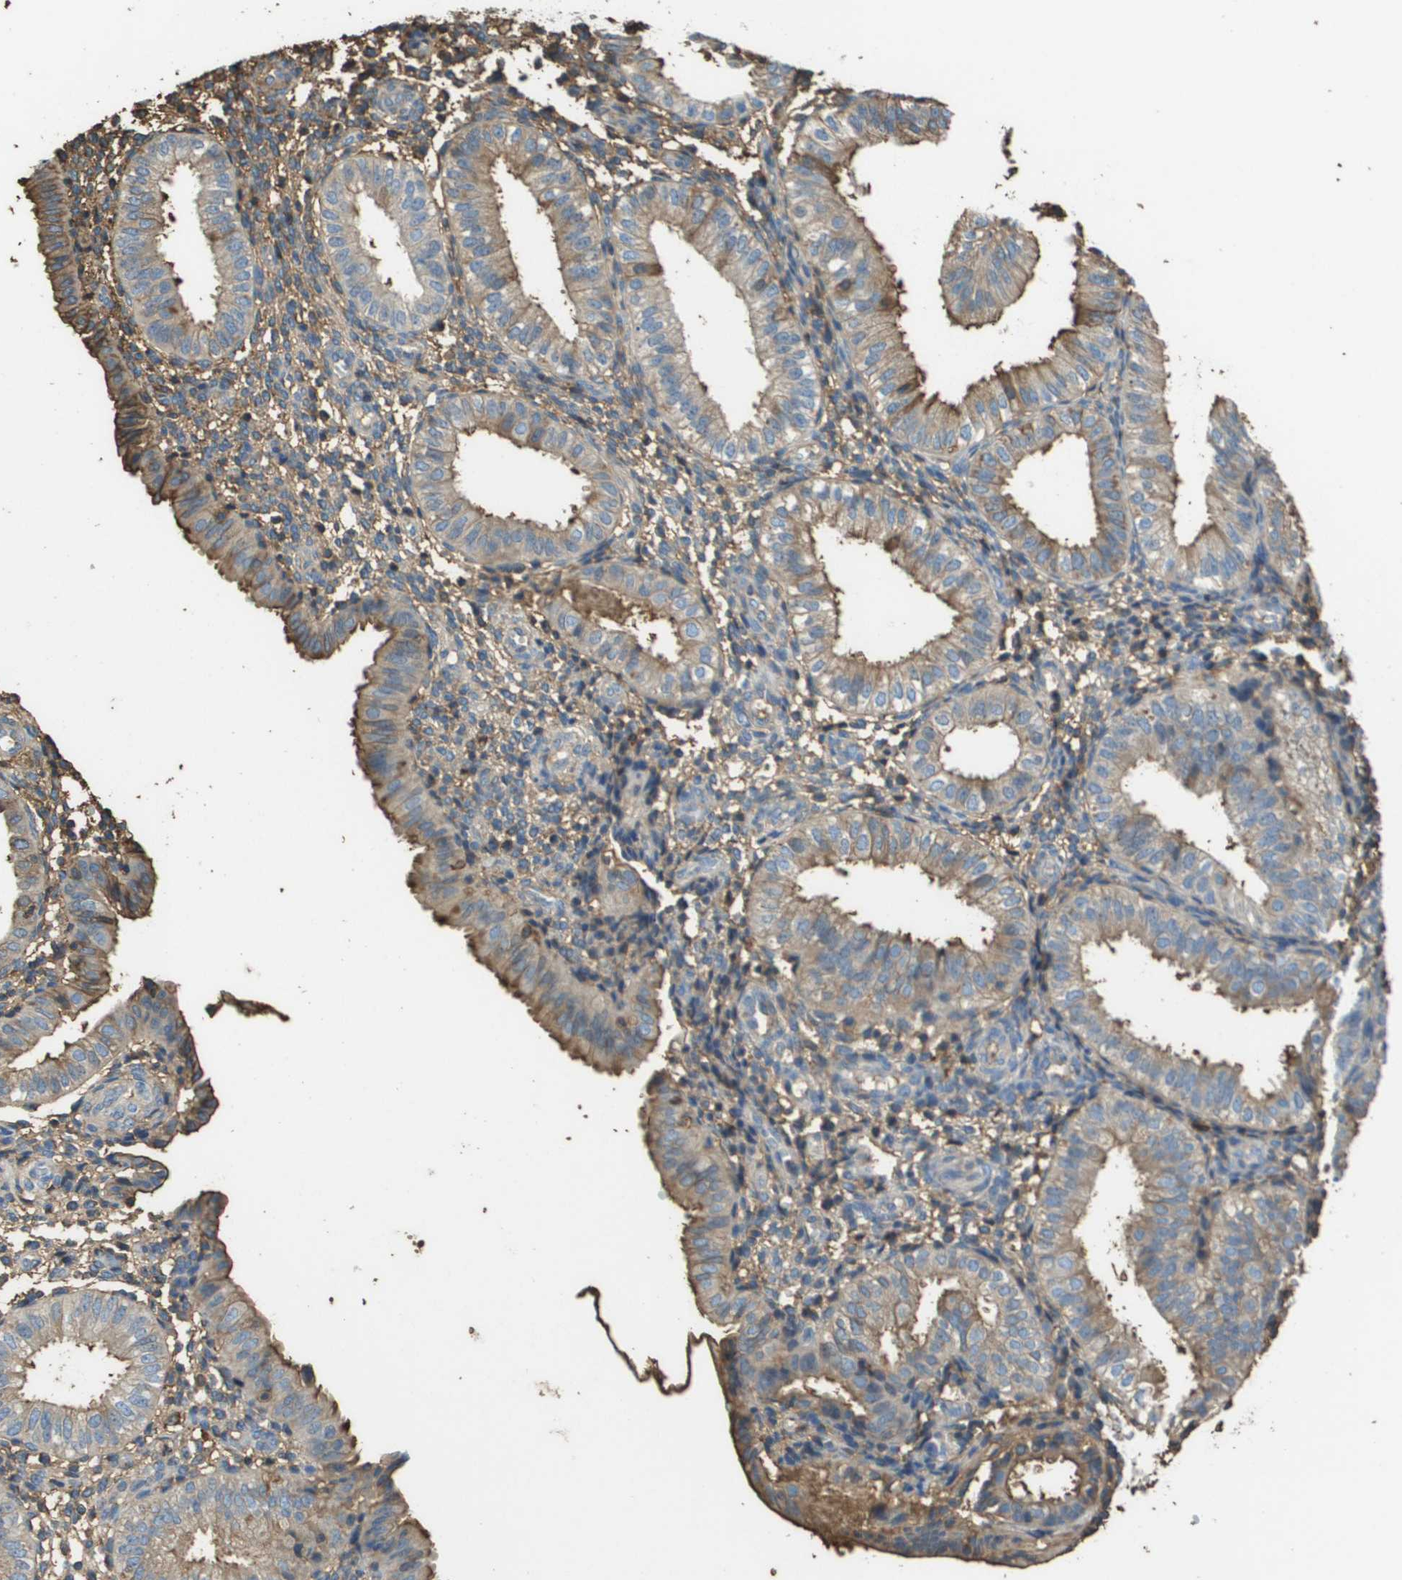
{"staining": {"intensity": "weak", "quantity": ">75%", "location": "cytoplasmic/membranous"}, "tissue": "endometrium", "cell_type": "Cells in endometrial stroma", "image_type": "normal", "snomed": [{"axis": "morphology", "description": "Normal tissue, NOS"}, {"axis": "topography", "description": "Endometrium"}], "caption": "The image shows staining of benign endometrium, revealing weak cytoplasmic/membranous protein positivity (brown color) within cells in endometrial stroma.", "gene": "PASK", "patient": {"sex": "female", "age": 39}}